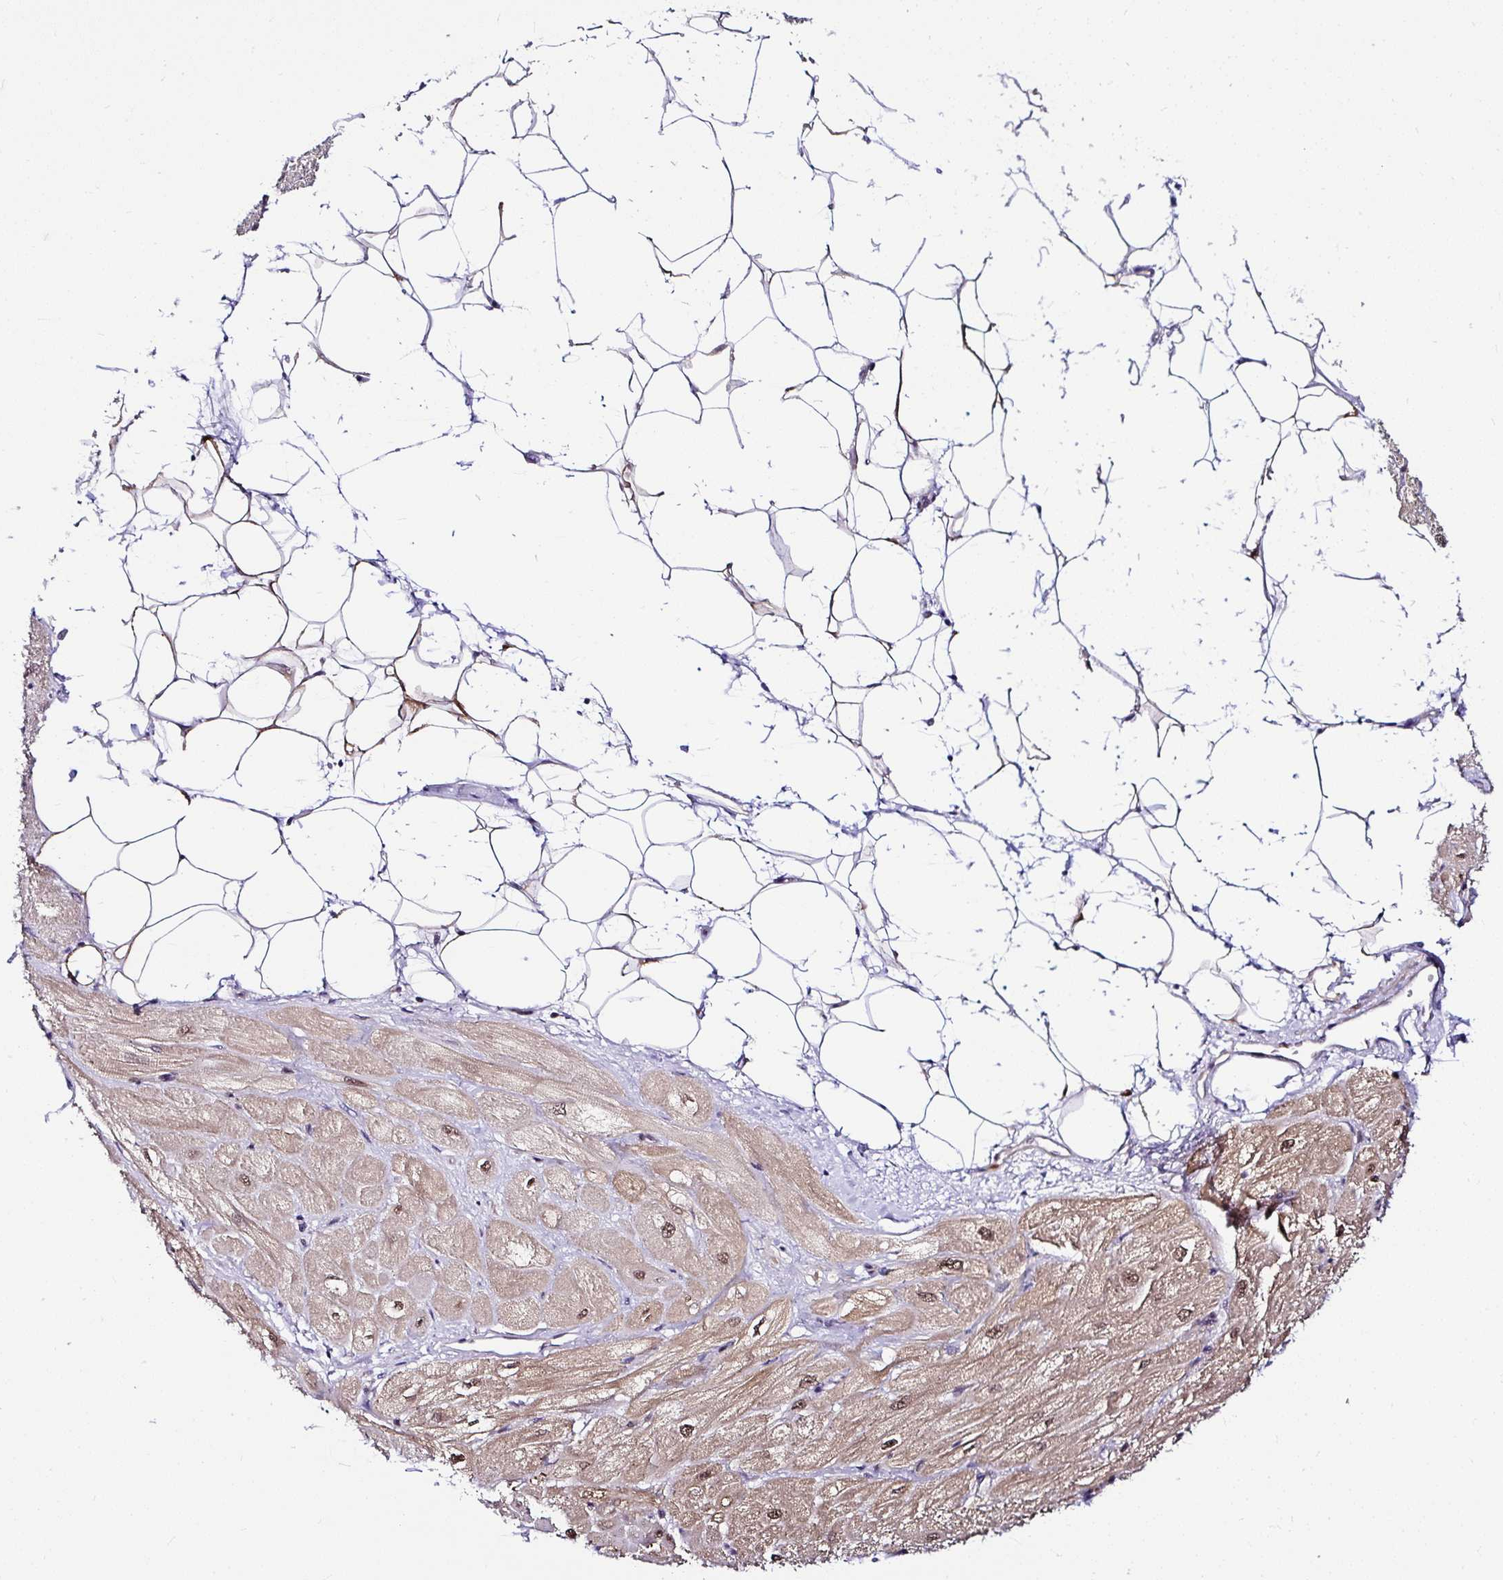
{"staining": {"intensity": "moderate", "quantity": ">75%", "location": "cytoplasmic/membranous,nuclear"}, "tissue": "heart muscle", "cell_type": "Cardiomyocytes", "image_type": "normal", "snomed": [{"axis": "morphology", "description": "Normal tissue, NOS"}, {"axis": "topography", "description": "Heart"}], "caption": "A micrograph showing moderate cytoplasmic/membranous,nuclear expression in about >75% of cardiomyocytes in unremarkable heart muscle, as visualized by brown immunohistochemical staining.", "gene": "PIN4", "patient": {"sex": "male", "age": 62}}